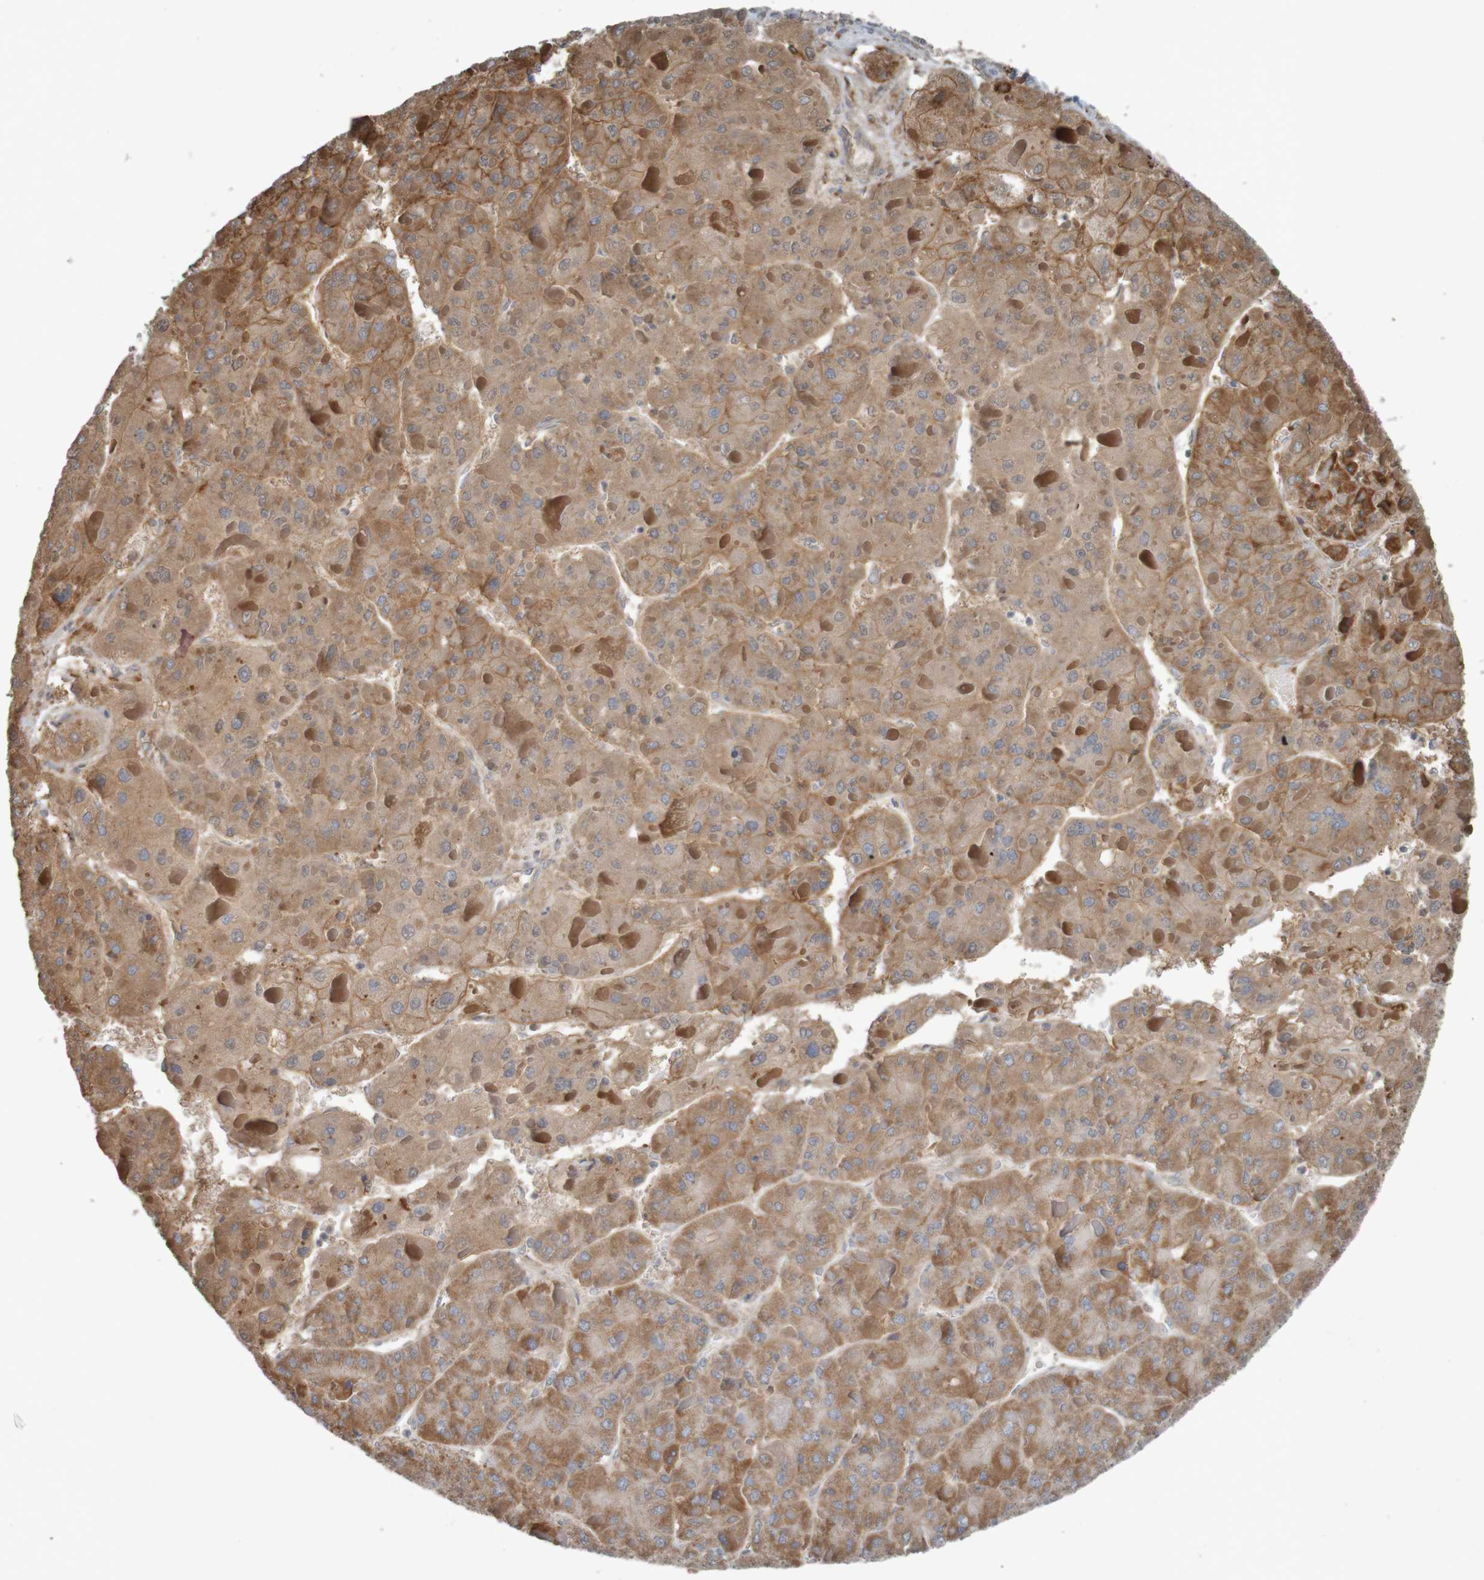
{"staining": {"intensity": "moderate", "quantity": ">75%", "location": "cytoplasmic/membranous"}, "tissue": "liver cancer", "cell_type": "Tumor cells", "image_type": "cancer", "snomed": [{"axis": "morphology", "description": "Carcinoma, Hepatocellular, NOS"}, {"axis": "topography", "description": "Liver"}], "caption": "Immunohistochemical staining of human liver cancer (hepatocellular carcinoma) displays moderate cytoplasmic/membranous protein positivity in about >75% of tumor cells.", "gene": "B3GAT2", "patient": {"sex": "female", "age": 73}}